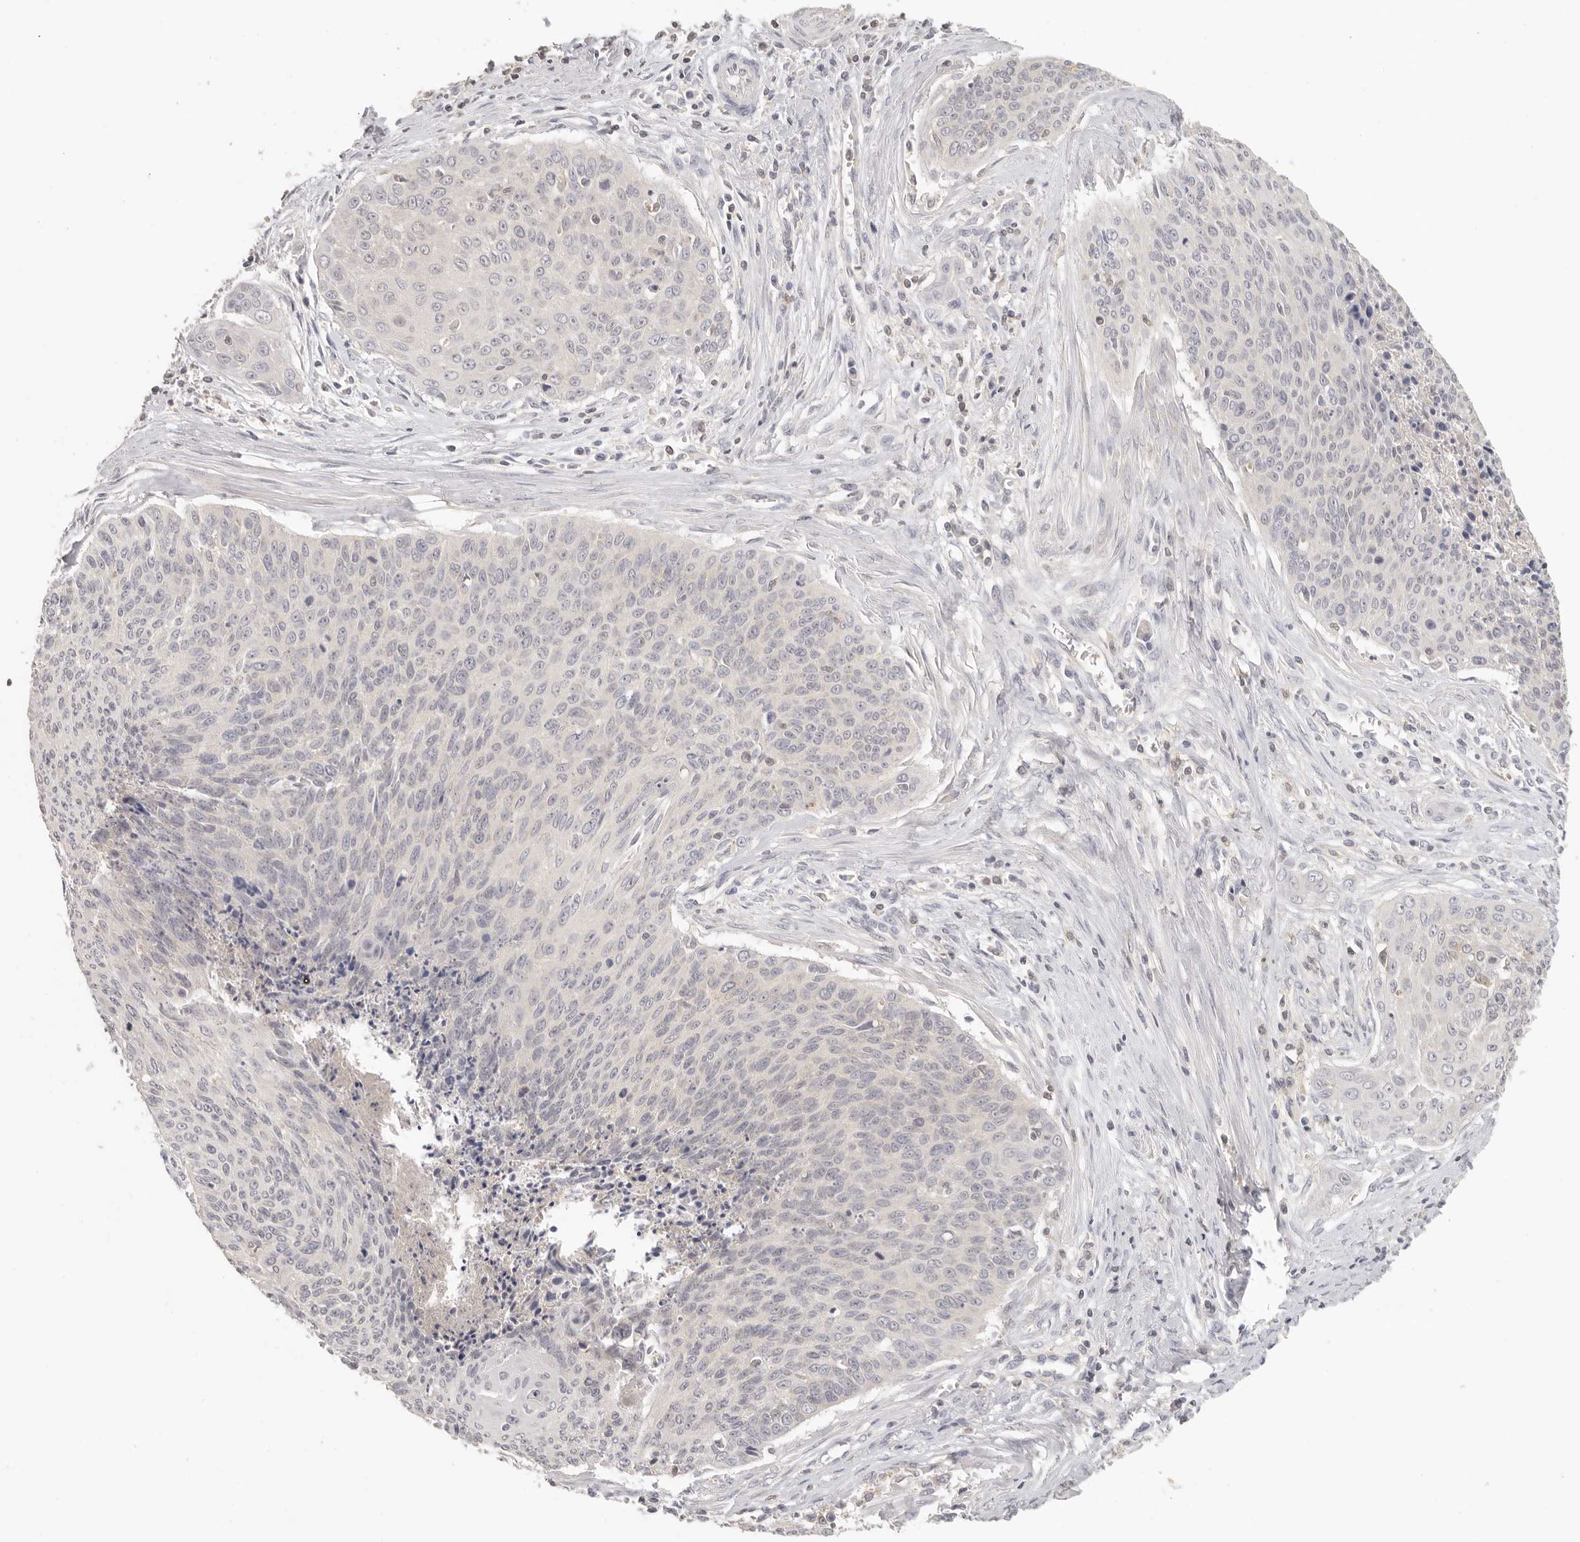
{"staining": {"intensity": "negative", "quantity": "none", "location": "none"}, "tissue": "cervical cancer", "cell_type": "Tumor cells", "image_type": "cancer", "snomed": [{"axis": "morphology", "description": "Squamous cell carcinoma, NOS"}, {"axis": "topography", "description": "Cervix"}], "caption": "The immunohistochemistry image has no significant staining in tumor cells of cervical cancer tissue.", "gene": "CSK", "patient": {"sex": "female", "age": 55}}